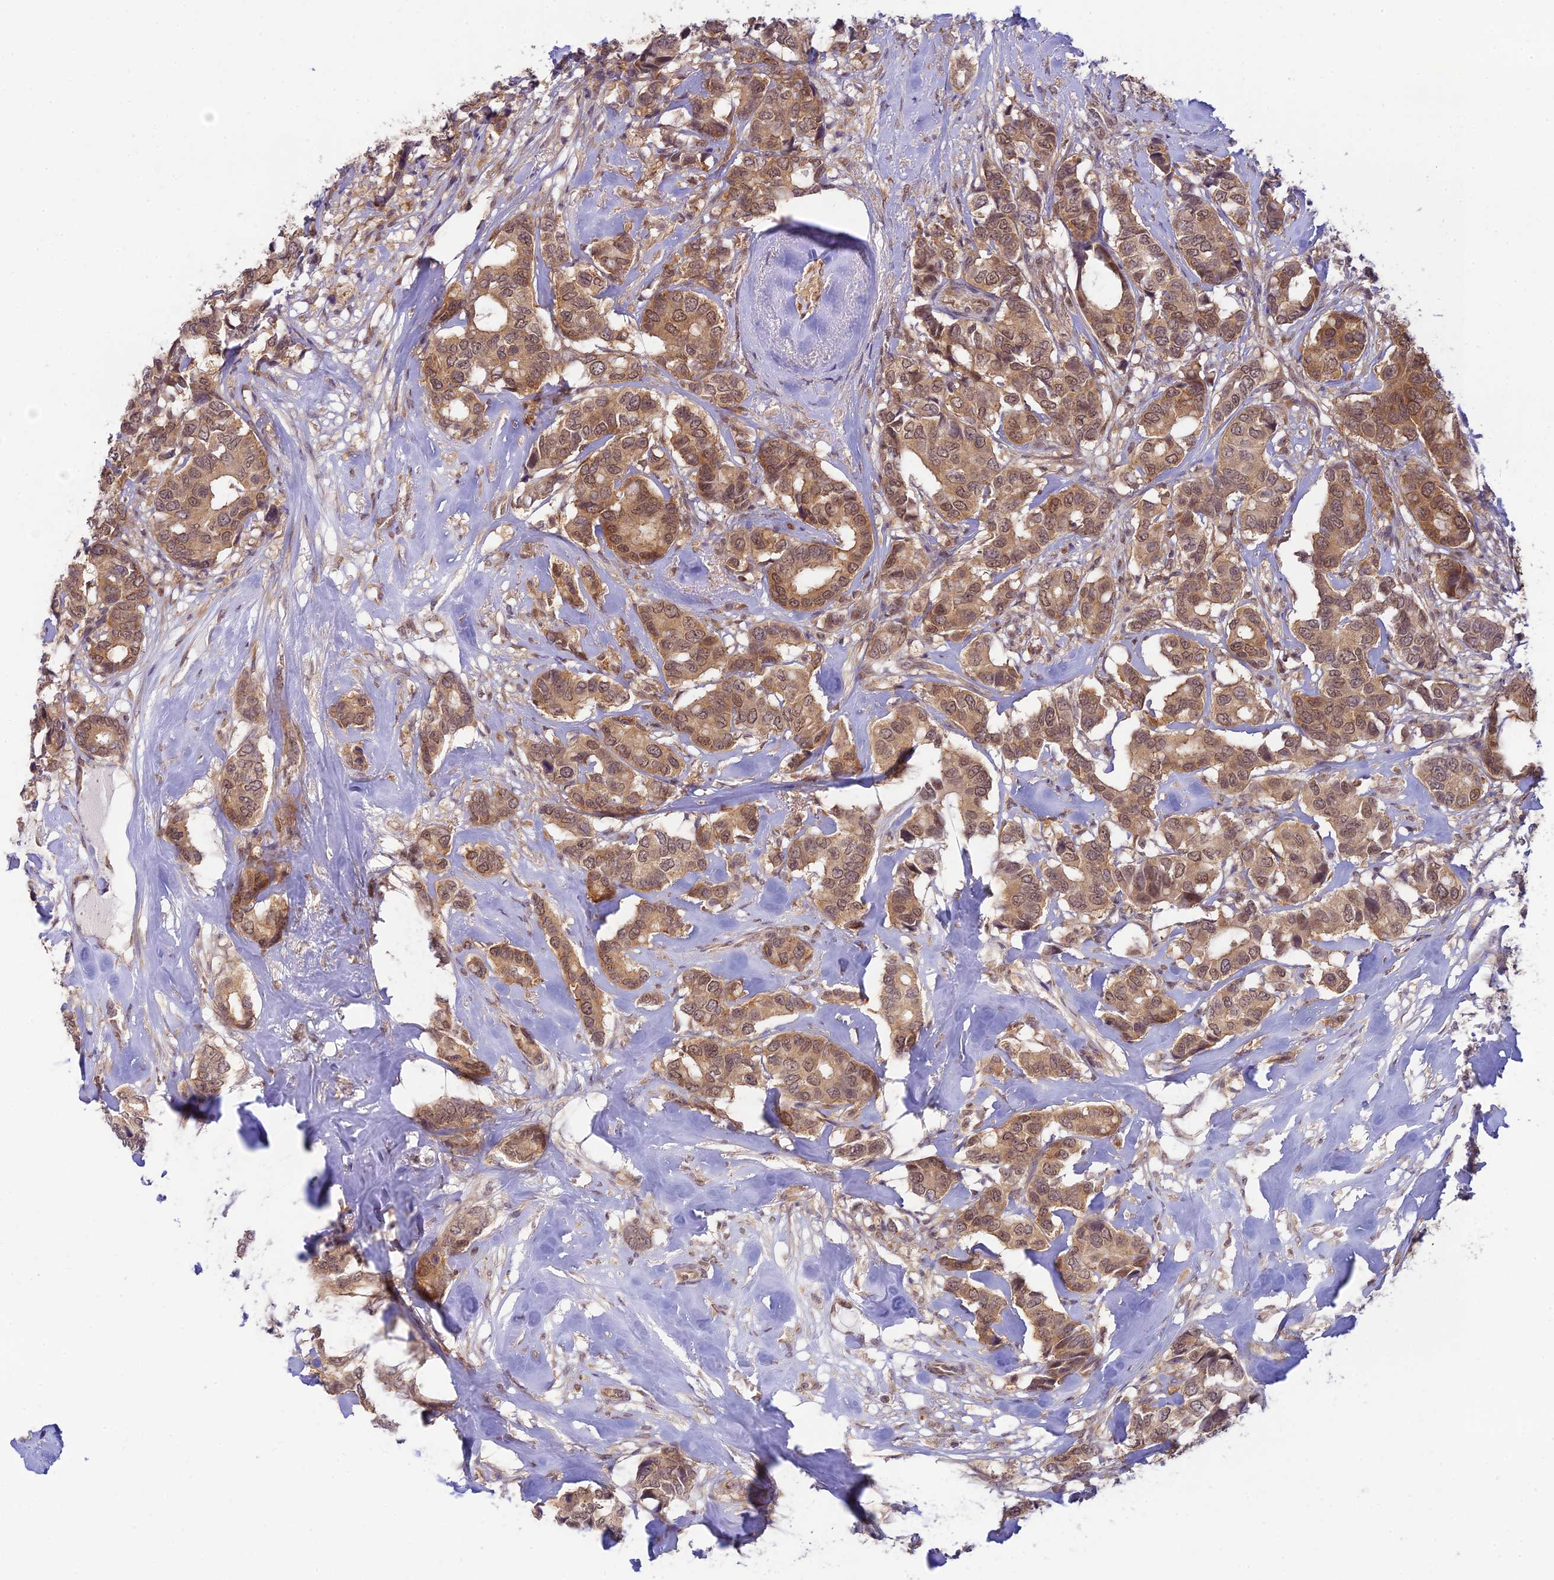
{"staining": {"intensity": "moderate", "quantity": ">75%", "location": "cytoplasmic/membranous,nuclear"}, "tissue": "breast cancer", "cell_type": "Tumor cells", "image_type": "cancer", "snomed": [{"axis": "morphology", "description": "Duct carcinoma"}, {"axis": "topography", "description": "Breast"}], "caption": "A brown stain labels moderate cytoplasmic/membranous and nuclear expression of a protein in breast invasive ductal carcinoma tumor cells.", "gene": "SKIC8", "patient": {"sex": "female", "age": 87}}